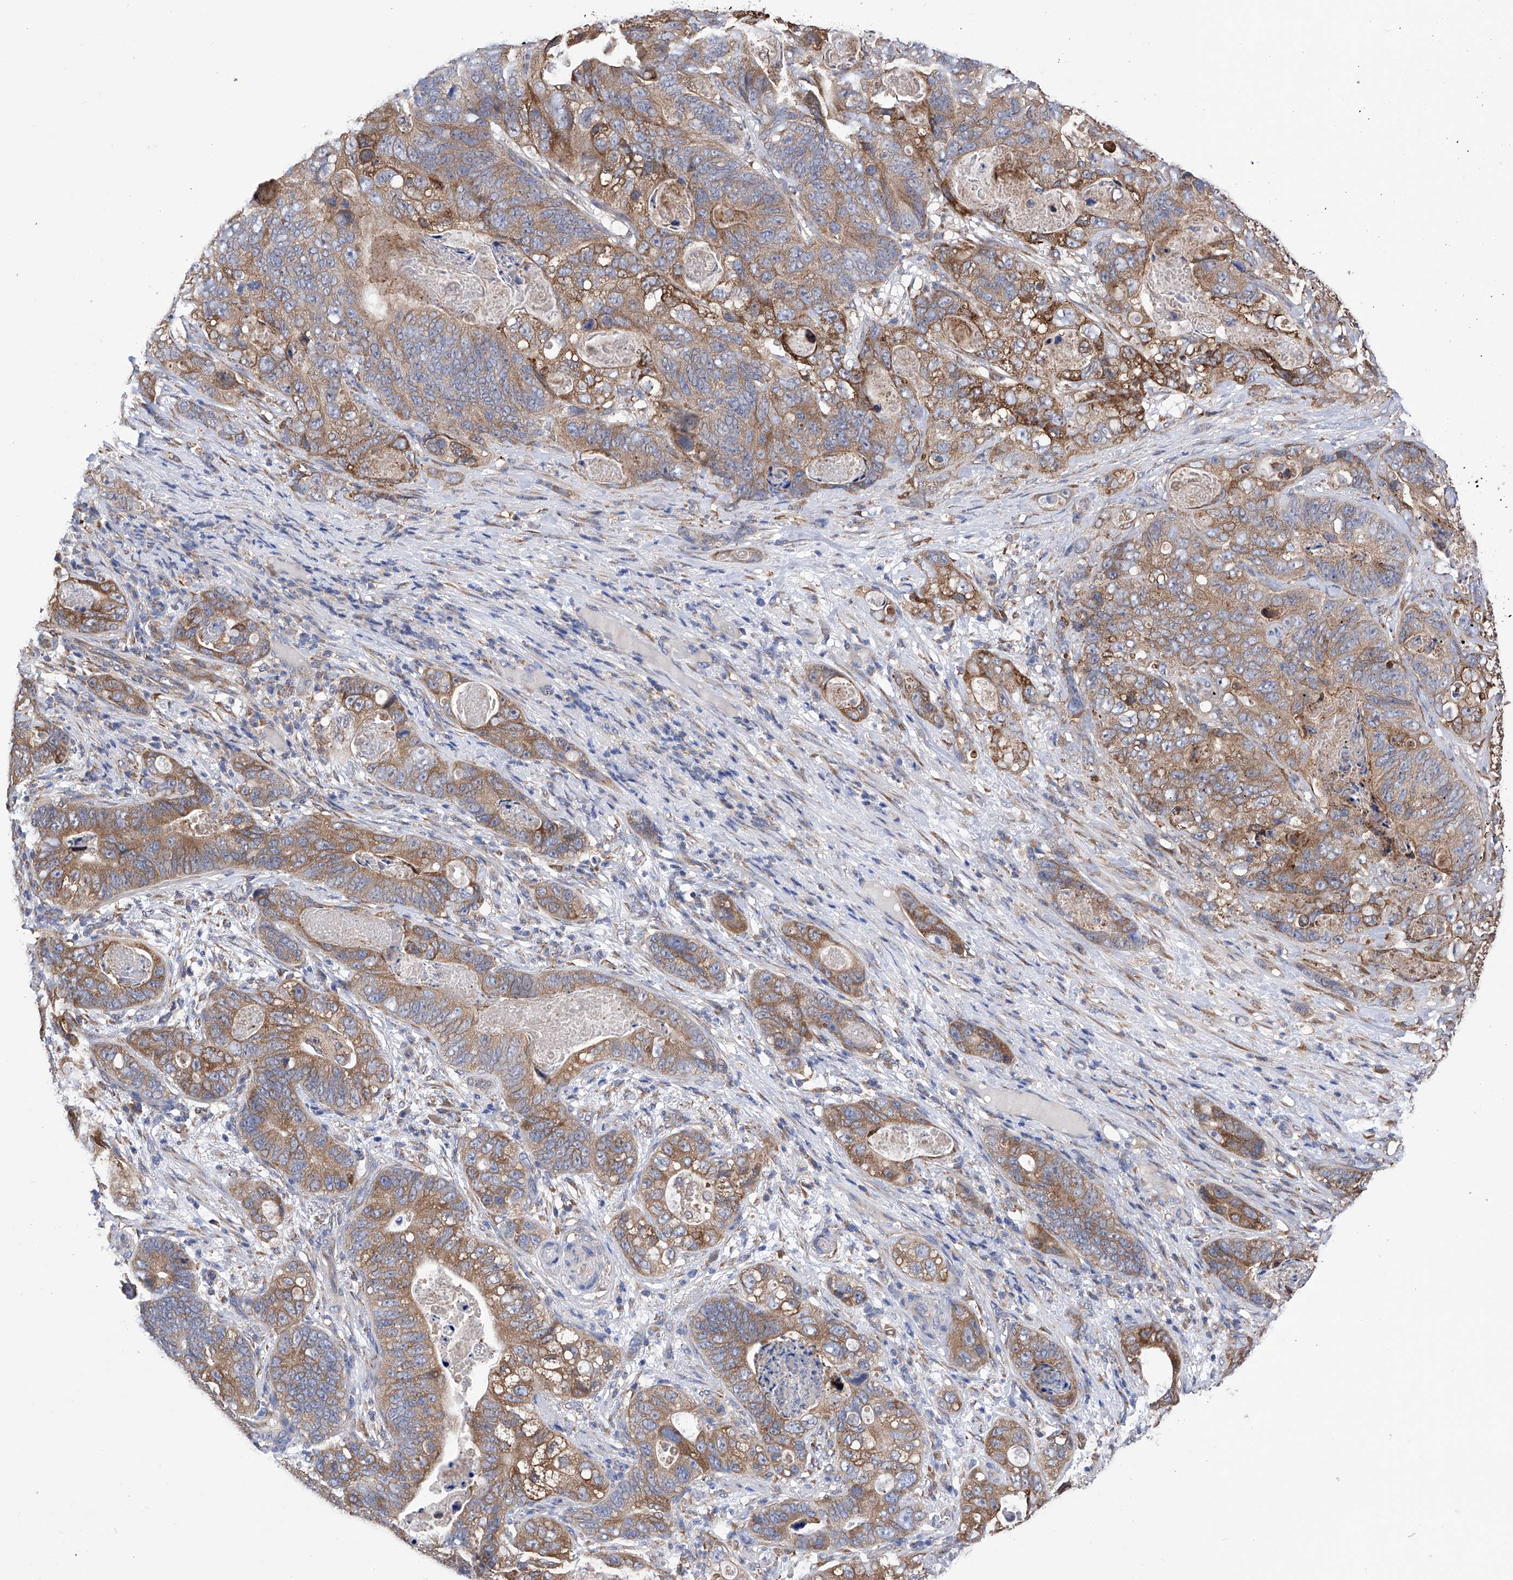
{"staining": {"intensity": "moderate", "quantity": ">75%", "location": "cytoplasmic/membranous"}, "tissue": "stomach cancer", "cell_type": "Tumor cells", "image_type": "cancer", "snomed": [{"axis": "morphology", "description": "Normal tissue, NOS"}, {"axis": "morphology", "description": "Adenocarcinoma, NOS"}, {"axis": "topography", "description": "Stomach"}], "caption": "Immunohistochemistry histopathology image of neoplastic tissue: stomach cancer stained using immunohistochemistry displays medium levels of moderate protein expression localized specifically in the cytoplasmic/membranous of tumor cells, appearing as a cytoplasmic/membranous brown color.", "gene": "DNAH8", "patient": {"sex": "female", "age": 89}}